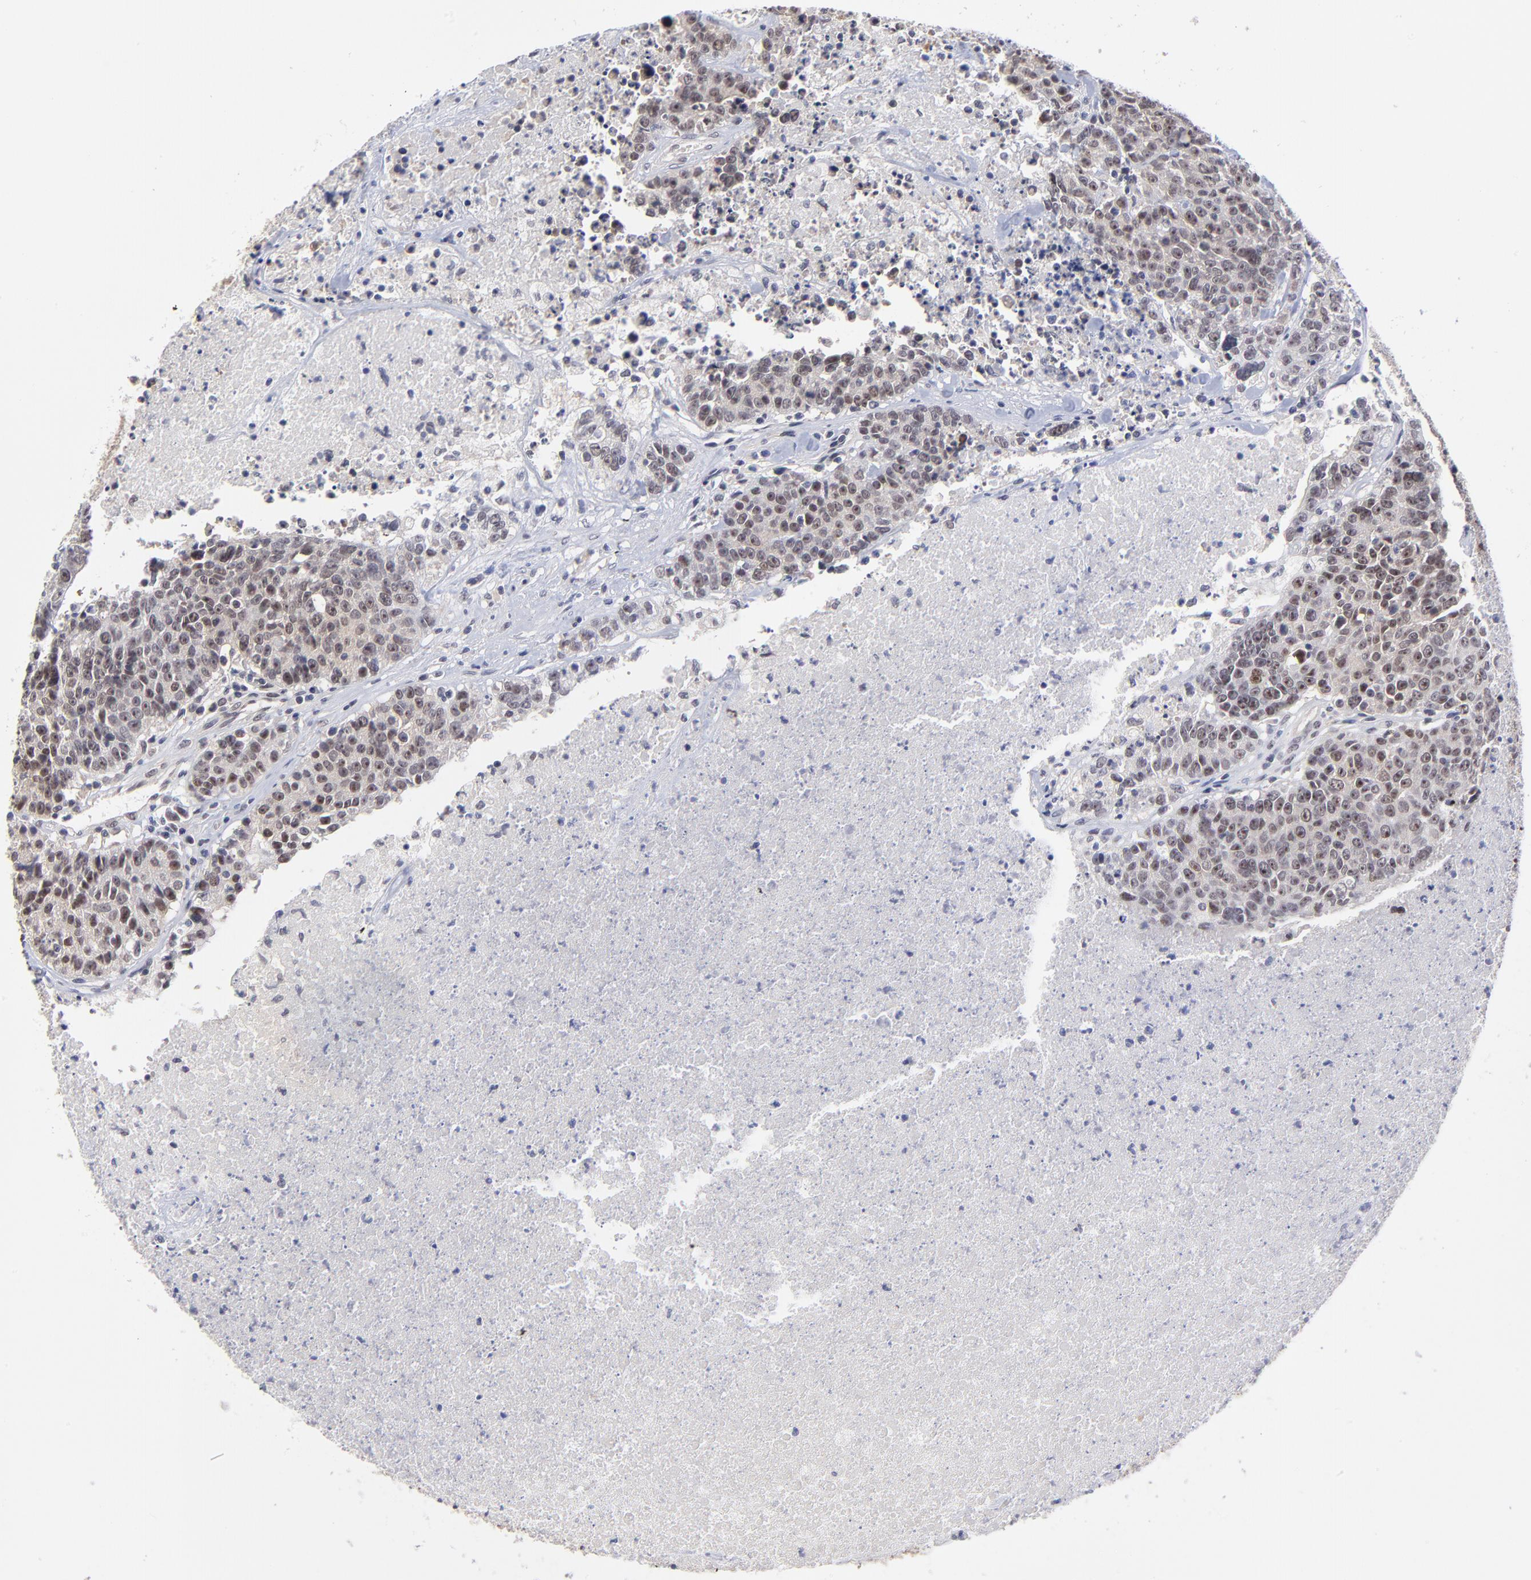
{"staining": {"intensity": "weak", "quantity": ">75%", "location": "cytoplasmic/membranous,nuclear"}, "tissue": "colorectal cancer", "cell_type": "Tumor cells", "image_type": "cancer", "snomed": [{"axis": "morphology", "description": "Adenocarcinoma, NOS"}, {"axis": "topography", "description": "Colon"}], "caption": "Weak cytoplasmic/membranous and nuclear expression for a protein is appreciated in approximately >75% of tumor cells of colorectal cancer (adenocarcinoma) using immunohistochemistry (IHC).", "gene": "UBE2E3", "patient": {"sex": "female", "age": 53}}